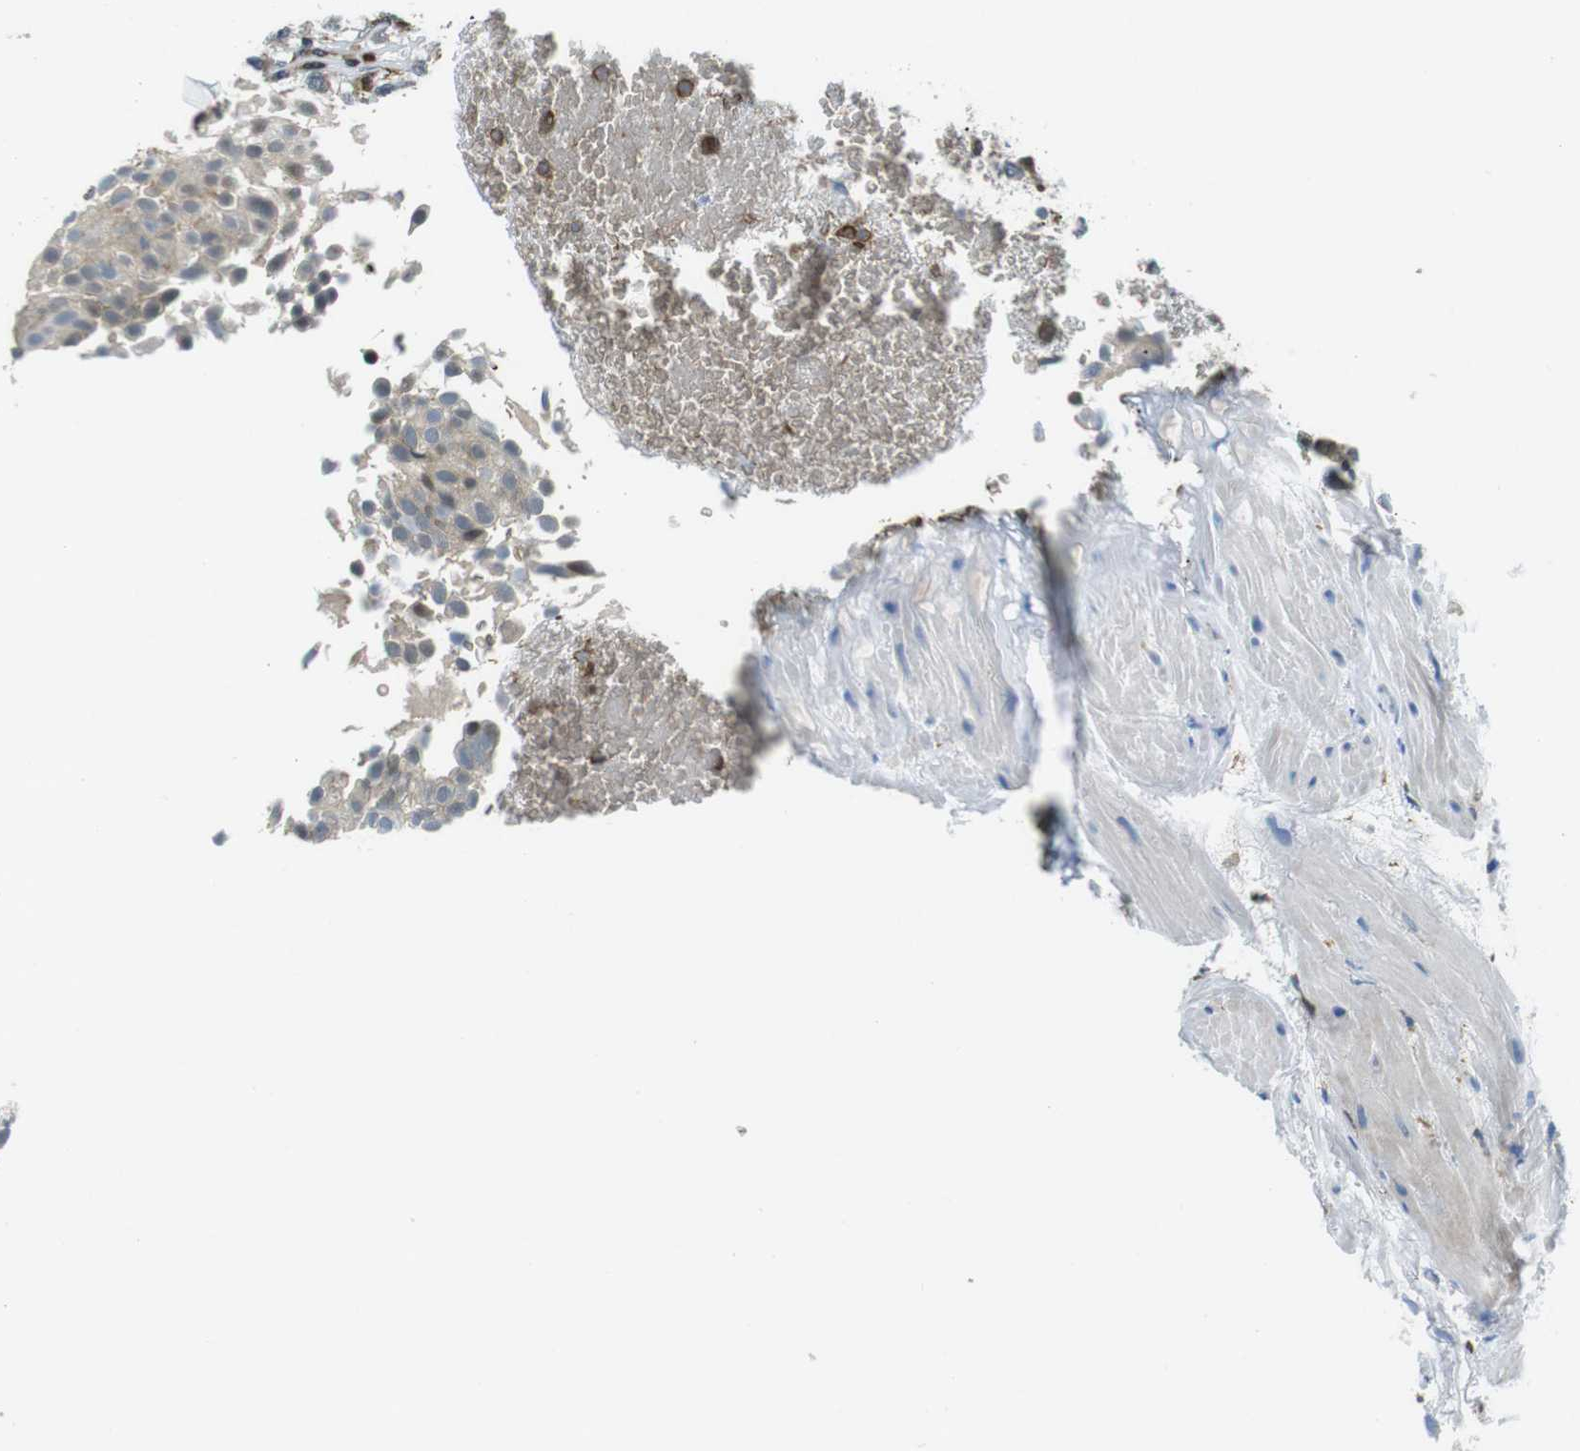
{"staining": {"intensity": "weak", "quantity": "<25%", "location": "cytoplasmic/membranous,nuclear"}, "tissue": "urothelial cancer", "cell_type": "Tumor cells", "image_type": "cancer", "snomed": [{"axis": "morphology", "description": "Urothelial carcinoma, Low grade"}, {"axis": "topography", "description": "Urinary bladder"}], "caption": "There is no significant staining in tumor cells of urothelial carcinoma (low-grade).", "gene": "STK10", "patient": {"sex": "male", "age": 78}}